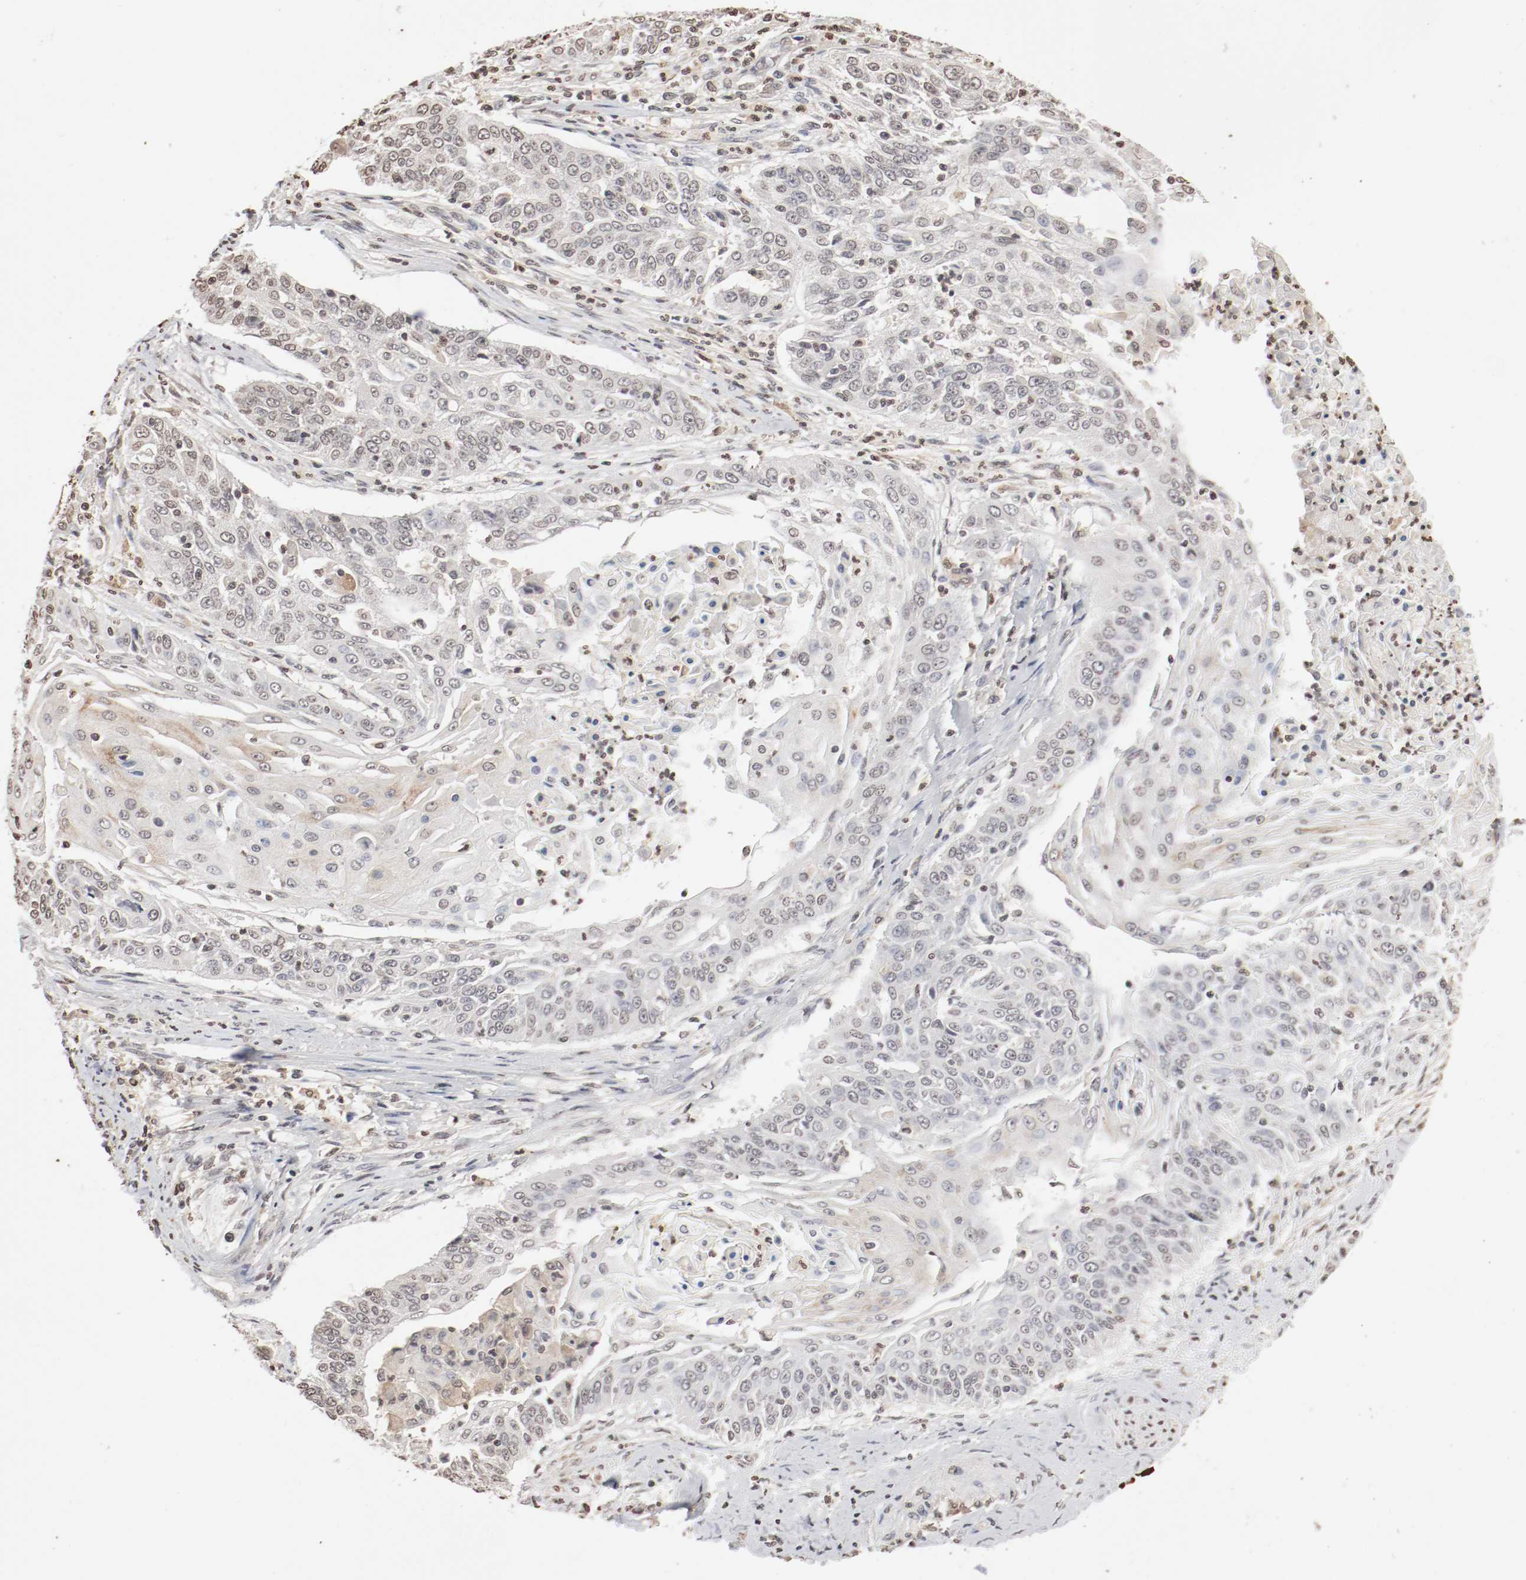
{"staining": {"intensity": "weak", "quantity": "<25%", "location": "nuclear"}, "tissue": "cervical cancer", "cell_type": "Tumor cells", "image_type": "cancer", "snomed": [{"axis": "morphology", "description": "Squamous cell carcinoma, NOS"}, {"axis": "topography", "description": "Cervix"}], "caption": "An image of human cervical squamous cell carcinoma is negative for staining in tumor cells.", "gene": "WASL", "patient": {"sex": "female", "age": 33}}